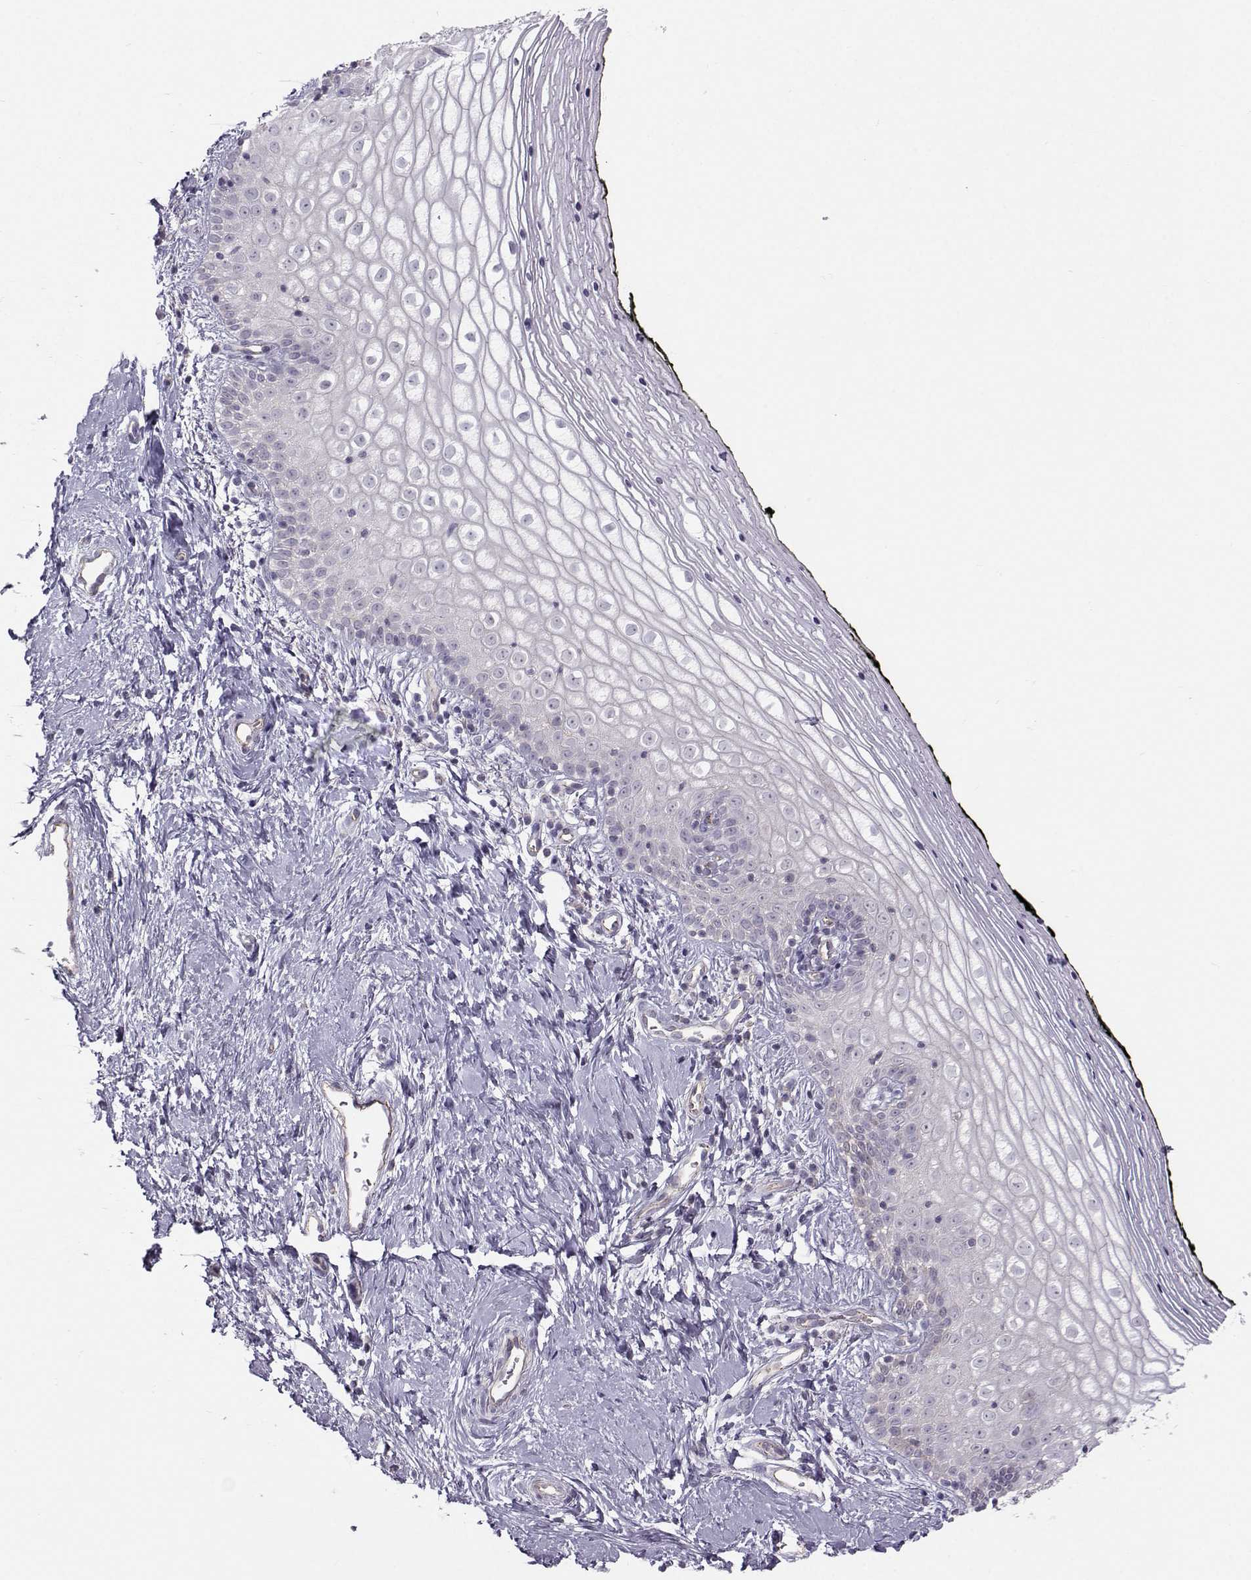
{"staining": {"intensity": "negative", "quantity": "none", "location": "none"}, "tissue": "vagina", "cell_type": "Squamous epithelial cells", "image_type": "normal", "snomed": [{"axis": "morphology", "description": "Normal tissue, NOS"}, {"axis": "topography", "description": "Vagina"}], "caption": "This is an immunohistochemistry photomicrograph of normal vagina. There is no staining in squamous epithelial cells.", "gene": "MAST1", "patient": {"sex": "female", "age": 47}}